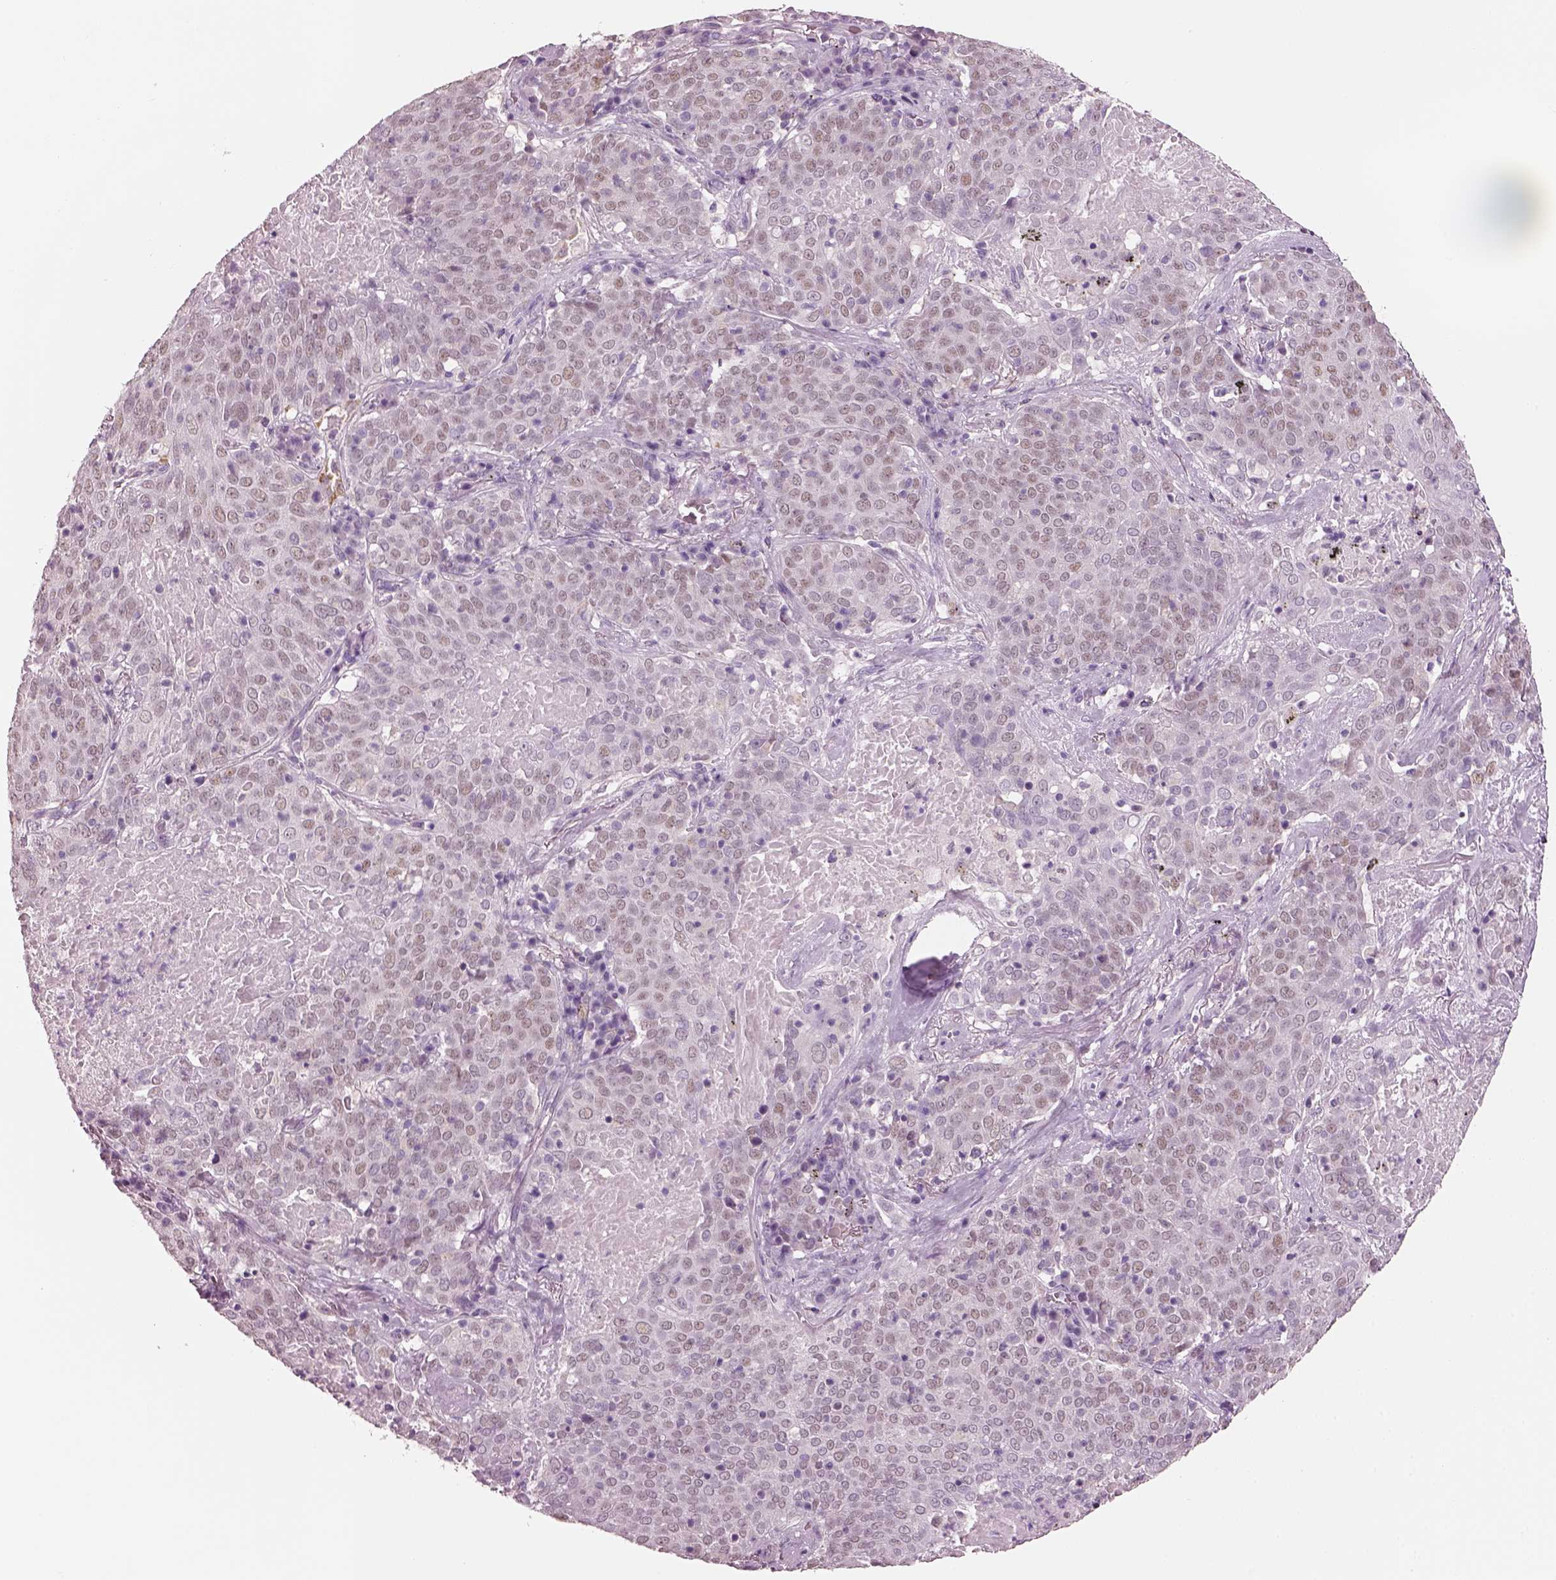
{"staining": {"intensity": "moderate", "quantity": ">75%", "location": "cytoplasmic/membranous,nuclear"}, "tissue": "lung cancer", "cell_type": "Tumor cells", "image_type": "cancer", "snomed": [{"axis": "morphology", "description": "Squamous cell carcinoma, NOS"}, {"axis": "topography", "description": "Lung"}], "caption": "A brown stain shows moderate cytoplasmic/membranous and nuclear expression of a protein in lung cancer tumor cells.", "gene": "ELSPBP1", "patient": {"sex": "male", "age": 82}}